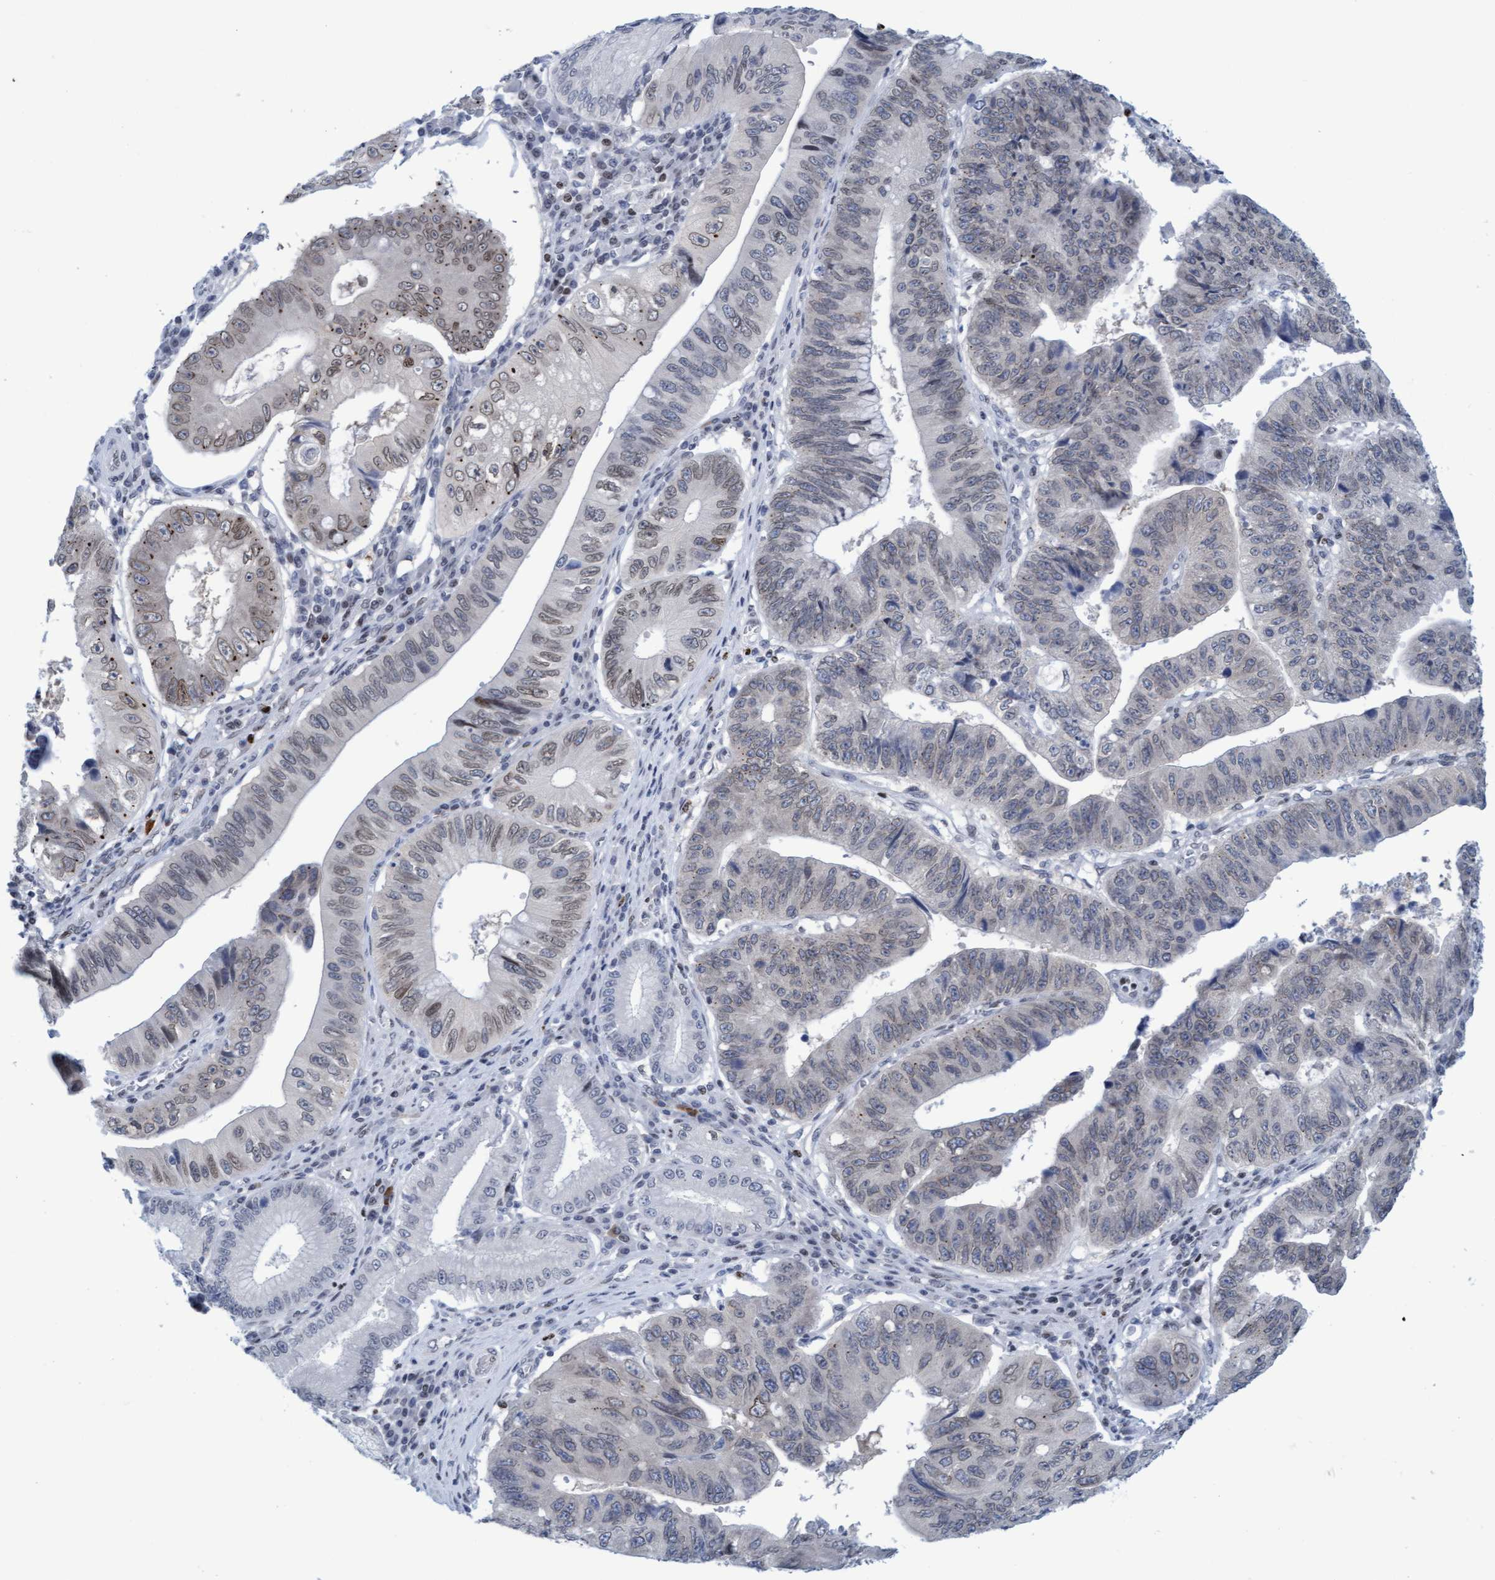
{"staining": {"intensity": "weak", "quantity": "<25%", "location": "nuclear"}, "tissue": "stomach cancer", "cell_type": "Tumor cells", "image_type": "cancer", "snomed": [{"axis": "morphology", "description": "Adenocarcinoma, NOS"}, {"axis": "topography", "description": "Stomach"}], "caption": "This is an immunohistochemistry (IHC) image of human stomach cancer. There is no positivity in tumor cells.", "gene": "GLRX2", "patient": {"sex": "male", "age": 59}}